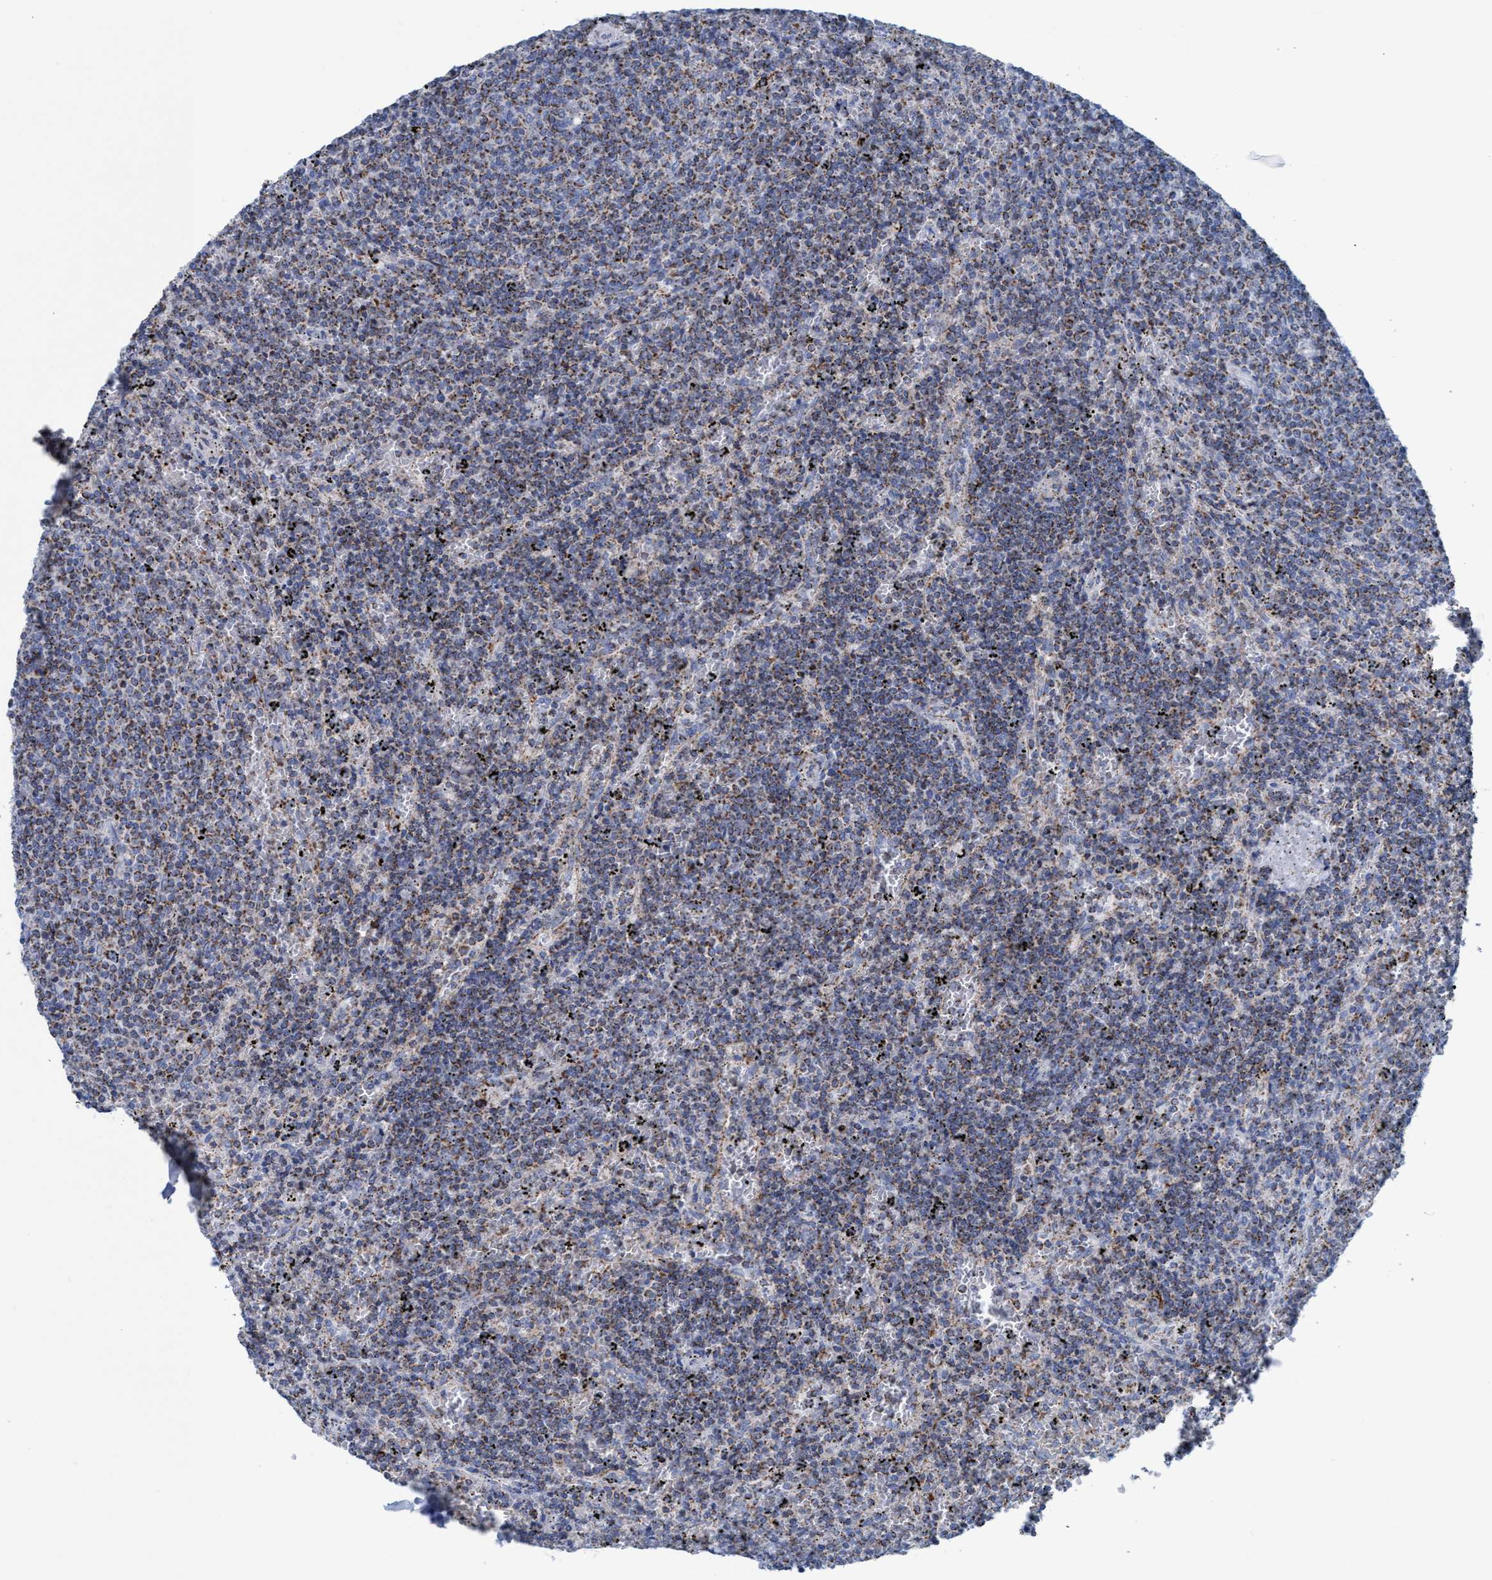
{"staining": {"intensity": "moderate", "quantity": "25%-75%", "location": "cytoplasmic/membranous"}, "tissue": "lymphoma", "cell_type": "Tumor cells", "image_type": "cancer", "snomed": [{"axis": "morphology", "description": "Malignant lymphoma, non-Hodgkin's type, Low grade"}, {"axis": "topography", "description": "Spleen"}], "caption": "Immunohistochemical staining of human malignant lymphoma, non-Hodgkin's type (low-grade) reveals medium levels of moderate cytoplasmic/membranous protein positivity in approximately 25%-75% of tumor cells.", "gene": "GGA3", "patient": {"sex": "female", "age": 50}}